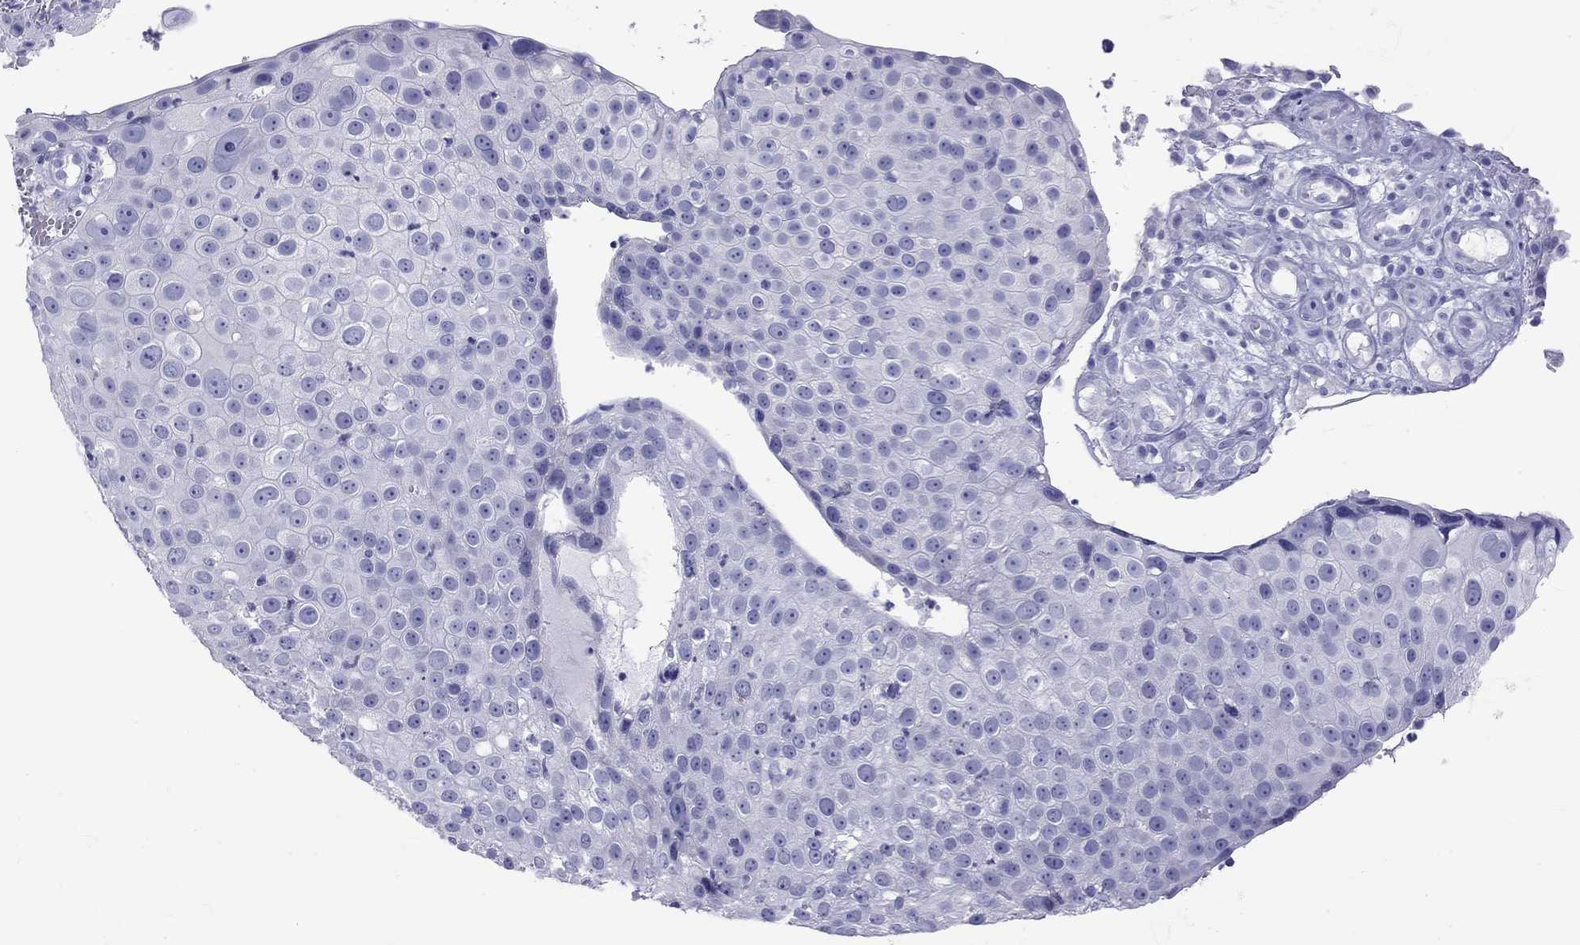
{"staining": {"intensity": "negative", "quantity": "none", "location": "none"}, "tissue": "skin cancer", "cell_type": "Tumor cells", "image_type": "cancer", "snomed": [{"axis": "morphology", "description": "Squamous cell carcinoma, NOS"}, {"axis": "topography", "description": "Skin"}], "caption": "A photomicrograph of human squamous cell carcinoma (skin) is negative for staining in tumor cells. Nuclei are stained in blue.", "gene": "DPY19L2", "patient": {"sex": "male", "age": 71}}